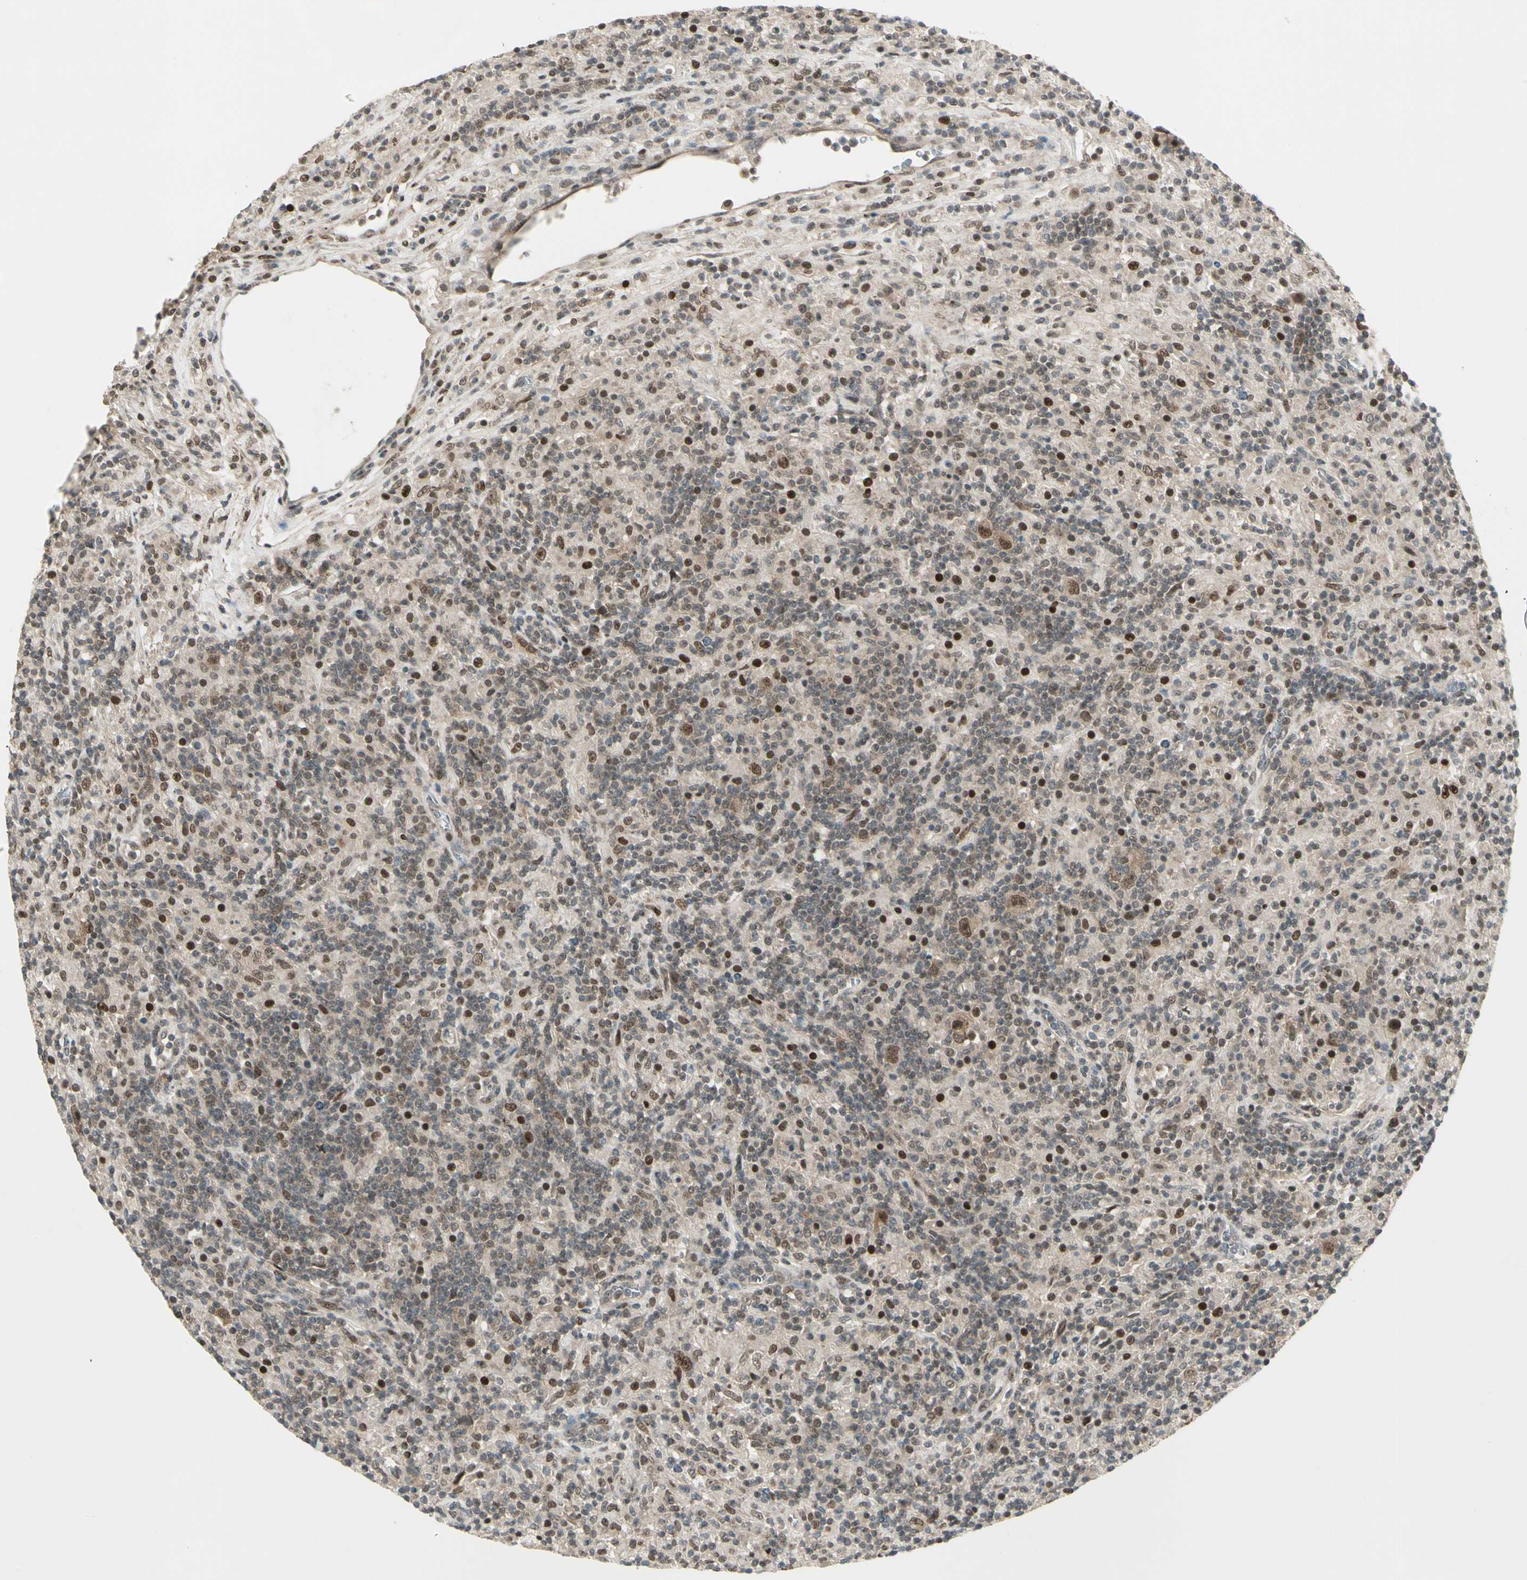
{"staining": {"intensity": "strong", "quantity": ">75%", "location": "nuclear"}, "tissue": "lymphoma", "cell_type": "Tumor cells", "image_type": "cancer", "snomed": [{"axis": "morphology", "description": "Hodgkin's disease, NOS"}, {"axis": "topography", "description": "Lymph node"}], "caption": "Protein expression analysis of lymphoma shows strong nuclear positivity in about >75% of tumor cells. The protein of interest is stained brown, and the nuclei are stained in blue (DAB (3,3'-diaminobenzidine) IHC with brightfield microscopy, high magnification).", "gene": "GTF3A", "patient": {"sex": "male", "age": 70}}